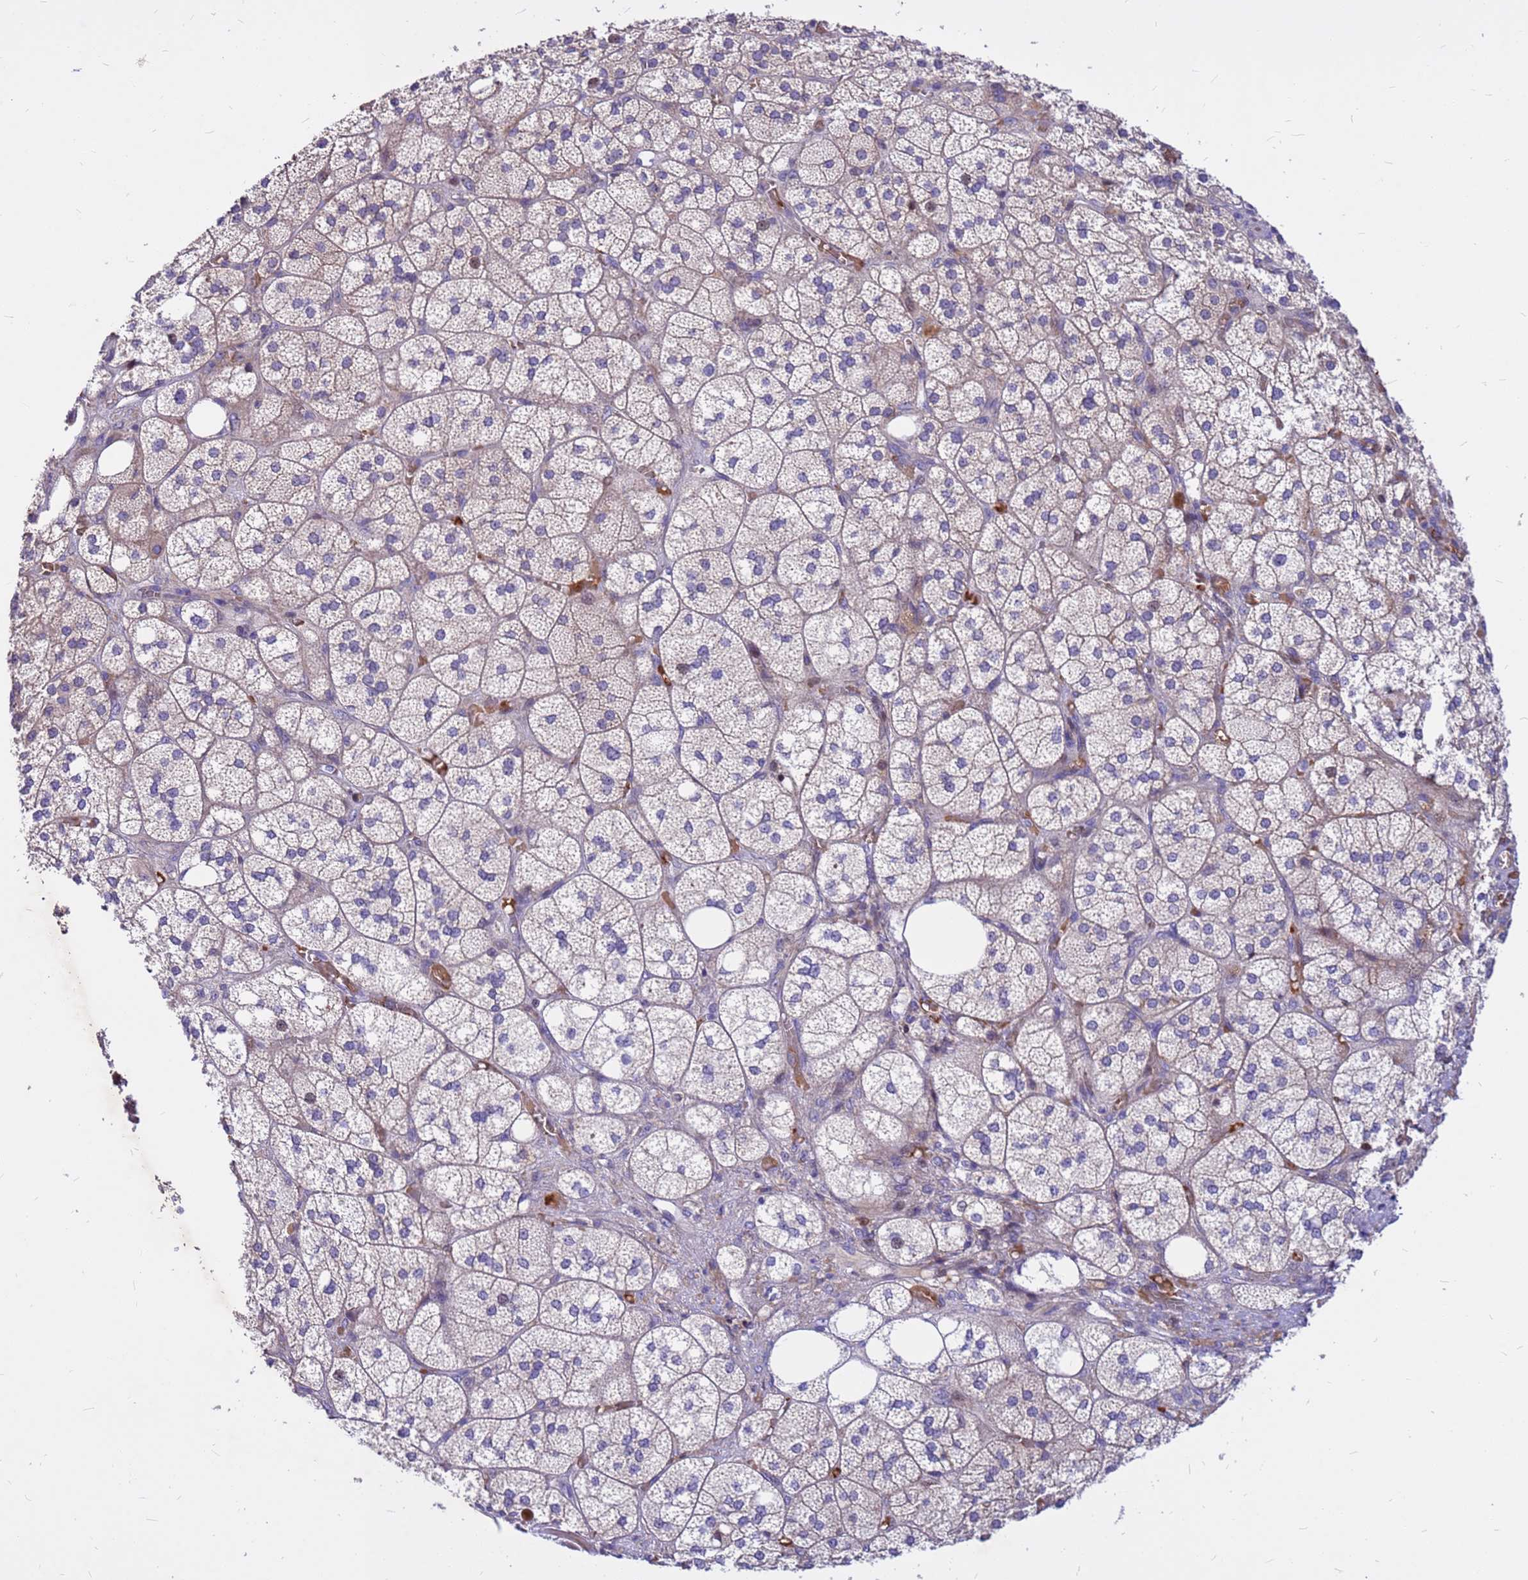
{"staining": {"intensity": "strong", "quantity": "<25%", "location": "cytoplasmic/membranous,nuclear"}, "tissue": "adrenal gland", "cell_type": "Glandular cells", "image_type": "normal", "snomed": [{"axis": "morphology", "description": "Normal tissue, NOS"}, {"axis": "topography", "description": "Adrenal gland"}], "caption": "DAB immunohistochemical staining of normal human adrenal gland displays strong cytoplasmic/membranous,nuclear protein staining in approximately <25% of glandular cells.", "gene": "ZNF669", "patient": {"sex": "male", "age": 61}}